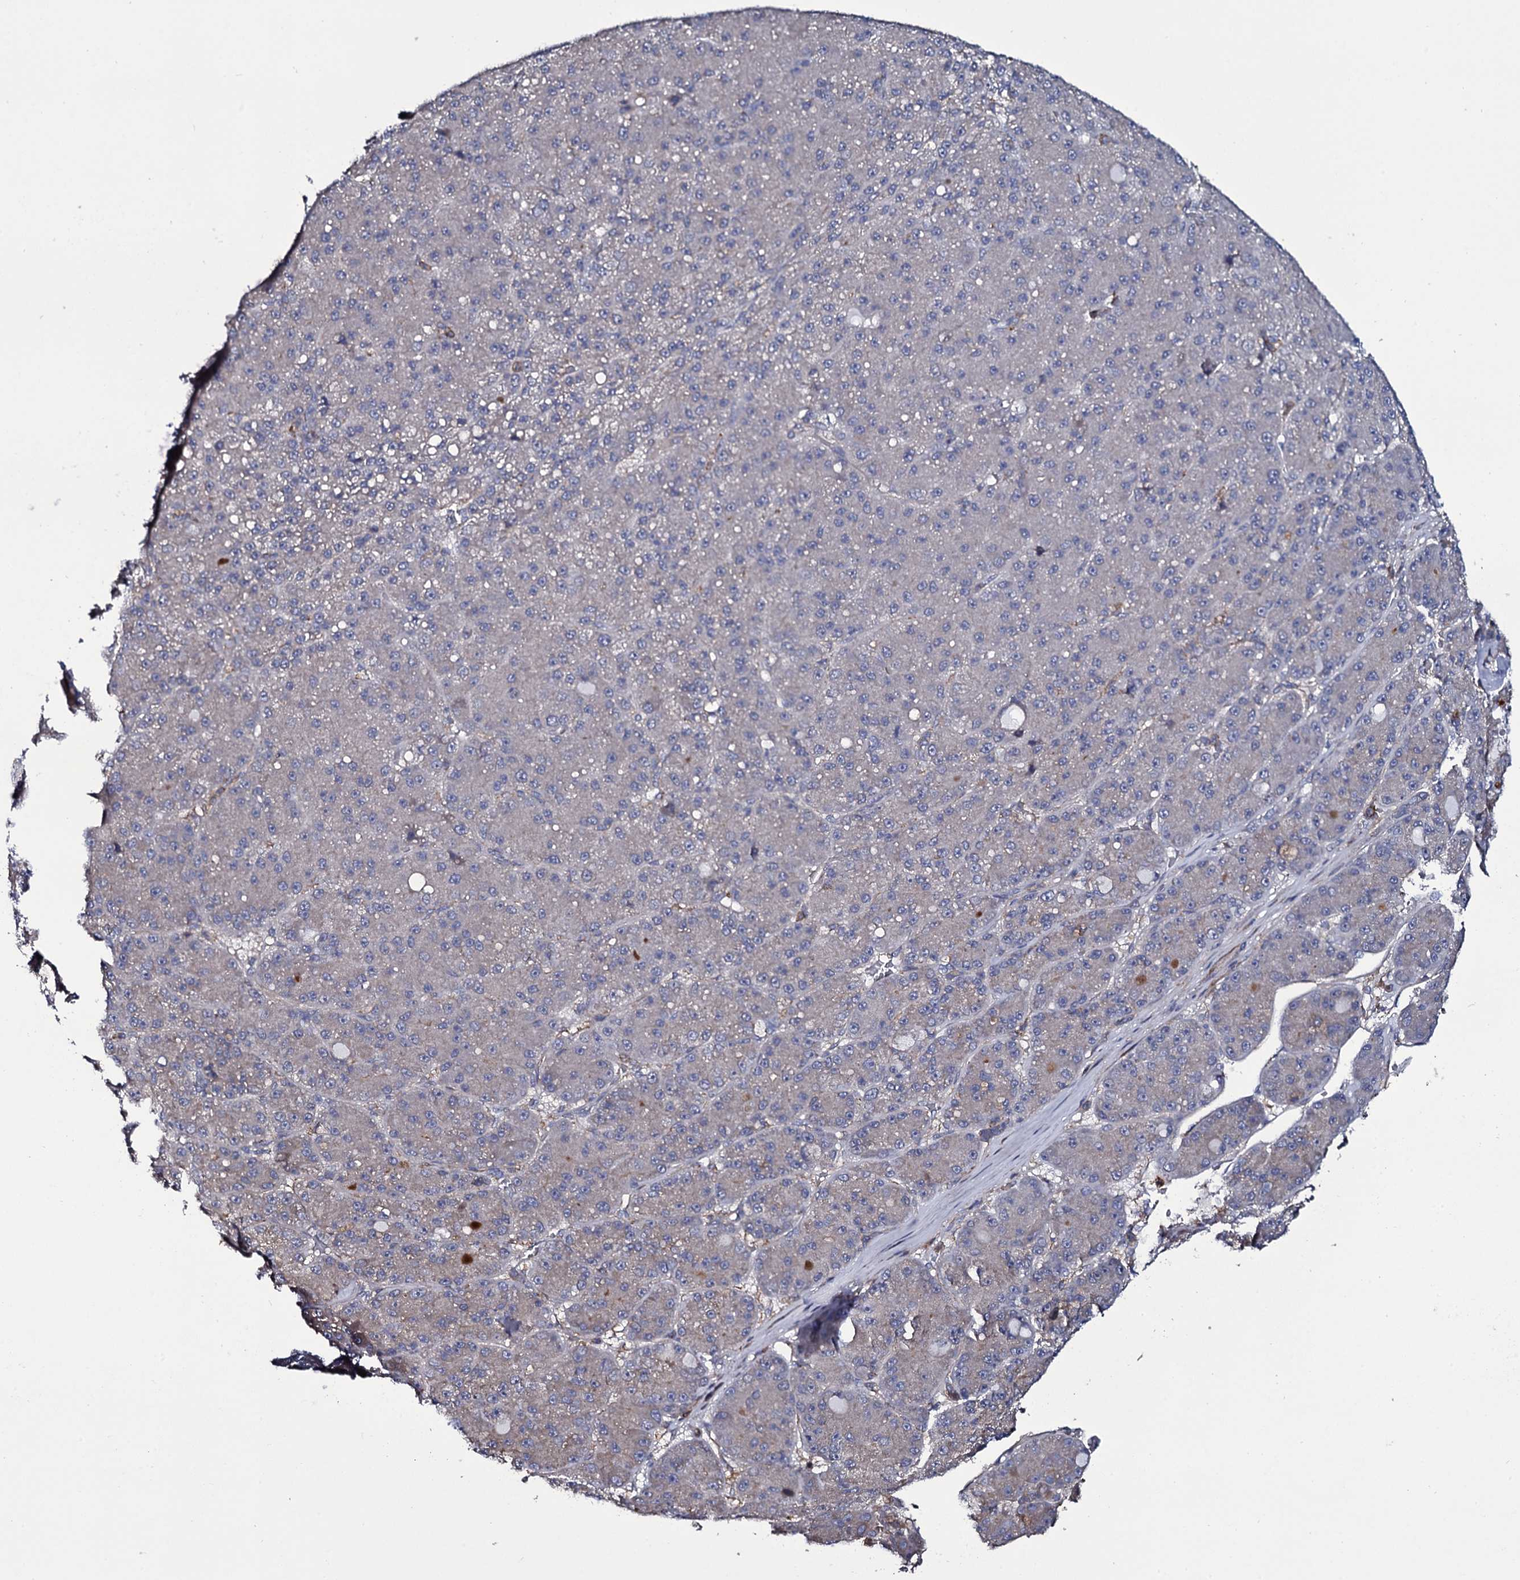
{"staining": {"intensity": "weak", "quantity": "<25%", "location": "cytoplasmic/membranous"}, "tissue": "liver cancer", "cell_type": "Tumor cells", "image_type": "cancer", "snomed": [{"axis": "morphology", "description": "Carcinoma, Hepatocellular, NOS"}, {"axis": "topography", "description": "Liver"}], "caption": "Liver cancer was stained to show a protein in brown. There is no significant staining in tumor cells. Nuclei are stained in blue.", "gene": "TTC23", "patient": {"sex": "male", "age": 67}}